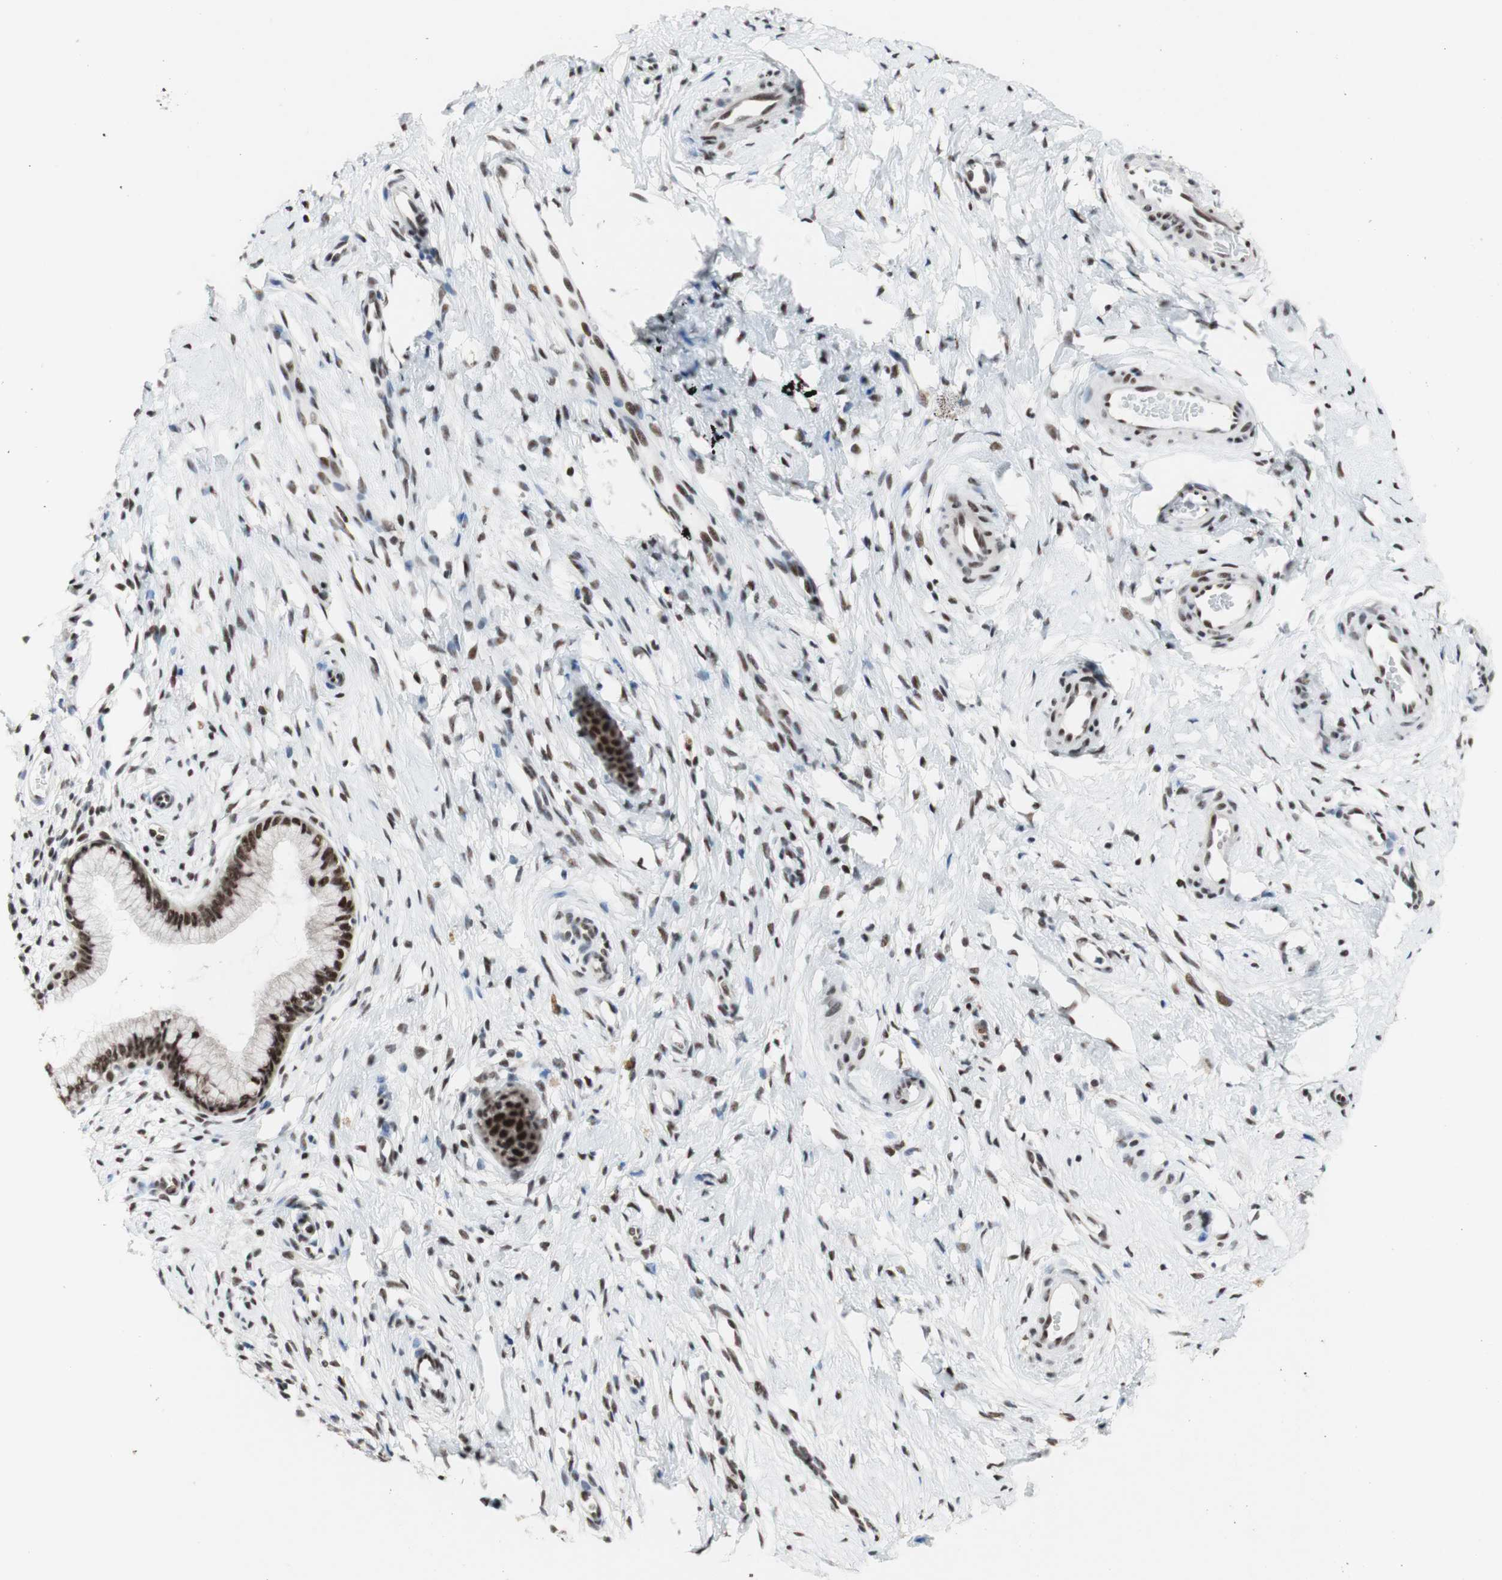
{"staining": {"intensity": "strong", "quantity": ">75%", "location": "nuclear"}, "tissue": "cervix", "cell_type": "Glandular cells", "image_type": "normal", "snomed": [{"axis": "morphology", "description": "Normal tissue, NOS"}, {"axis": "topography", "description": "Cervix"}], "caption": "Immunohistochemistry staining of normal cervix, which reveals high levels of strong nuclear staining in approximately >75% of glandular cells indicating strong nuclear protein expression. The staining was performed using DAB (3,3'-diaminobenzidine) (brown) for protein detection and nuclei were counterstained in hematoxylin (blue).", "gene": "PRPF19", "patient": {"sex": "female", "age": 65}}